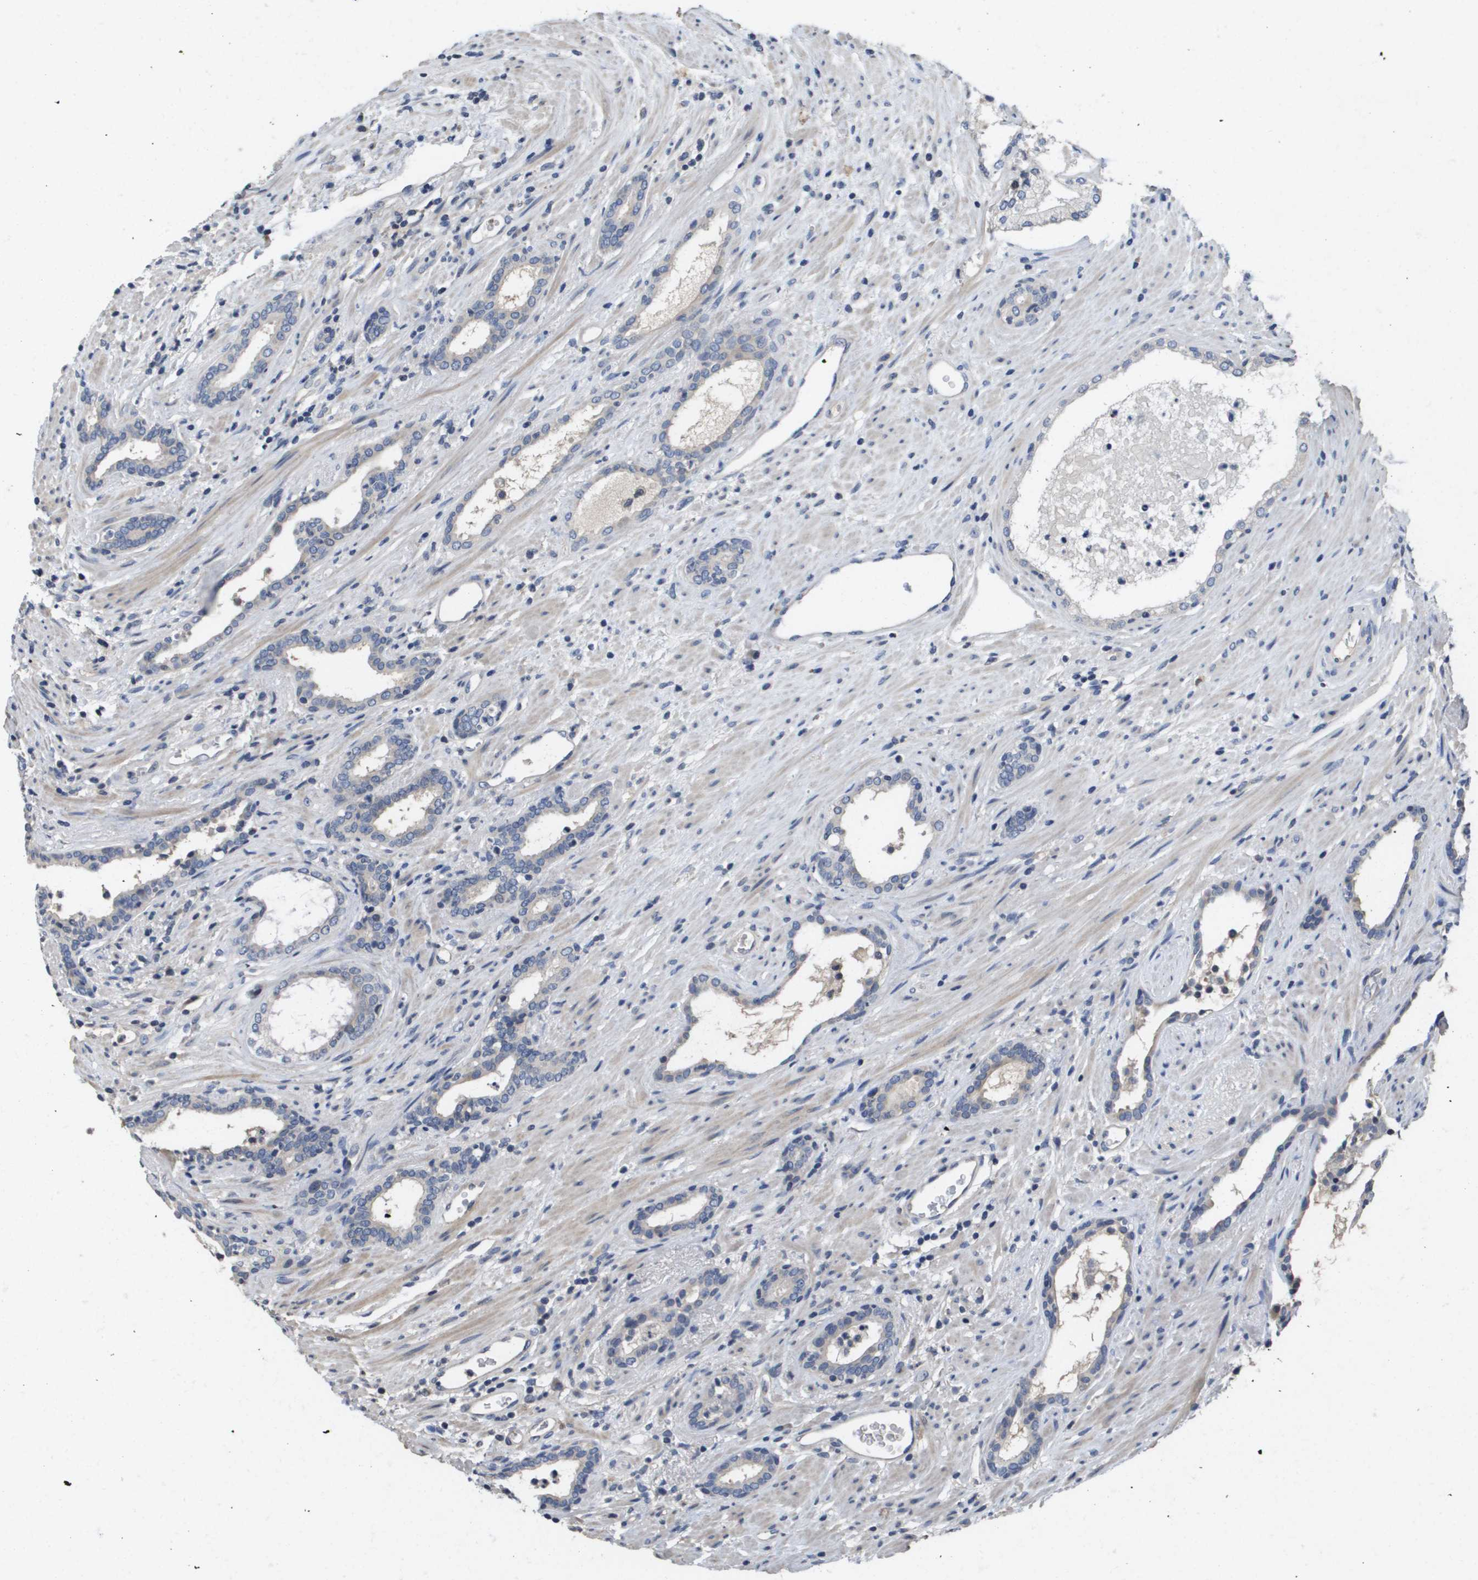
{"staining": {"intensity": "negative", "quantity": "none", "location": "none"}, "tissue": "prostate cancer", "cell_type": "Tumor cells", "image_type": "cancer", "snomed": [{"axis": "morphology", "description": "Adenocarcinoma, High grade"}, {"axis": "topography", "description": "Prostate"}], "caption": "Micrograph shows no protein staining in tumor cells of prostate cancer (adenocarcinoma (high-grade)) tissue. Brightfield microscopy of immunohistochemistry (IHC) stained with DAB (brown) and hematoxylin (blue), captured at high magnification.", "gene": "CAPN11", "patient": {"sex": "male", "age": 71}}